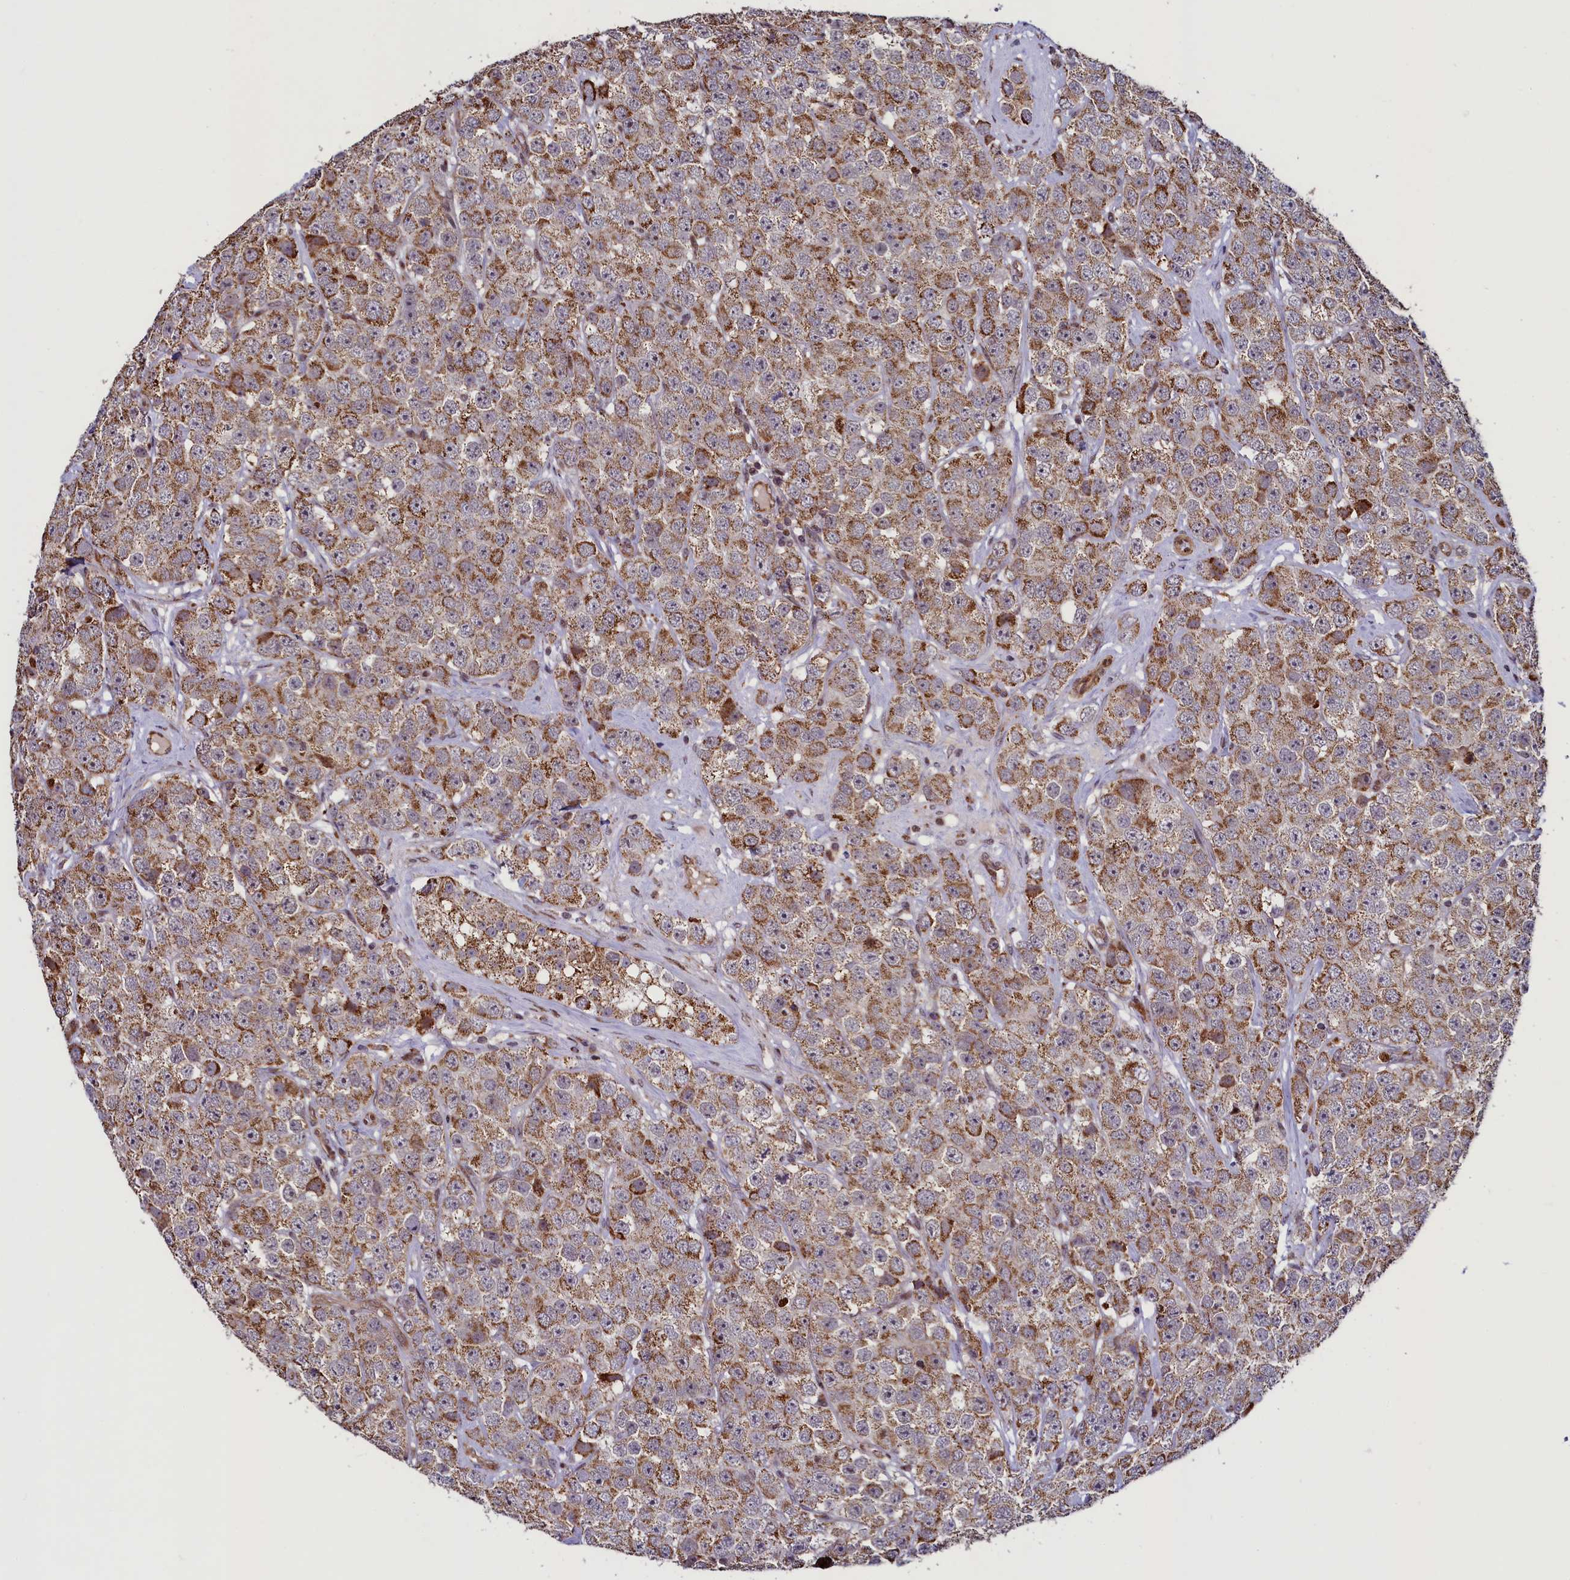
{"staining": {"intensity": "moderate", "quantity": ">75%", "location": "cytoplasmic/membranous"}, "tissue": "testis cancer", "cell_type": "Tumor cells", "image_type": "cancer", "snomed": [{"axis": "morphology", "description": "Seminoma, NOS"}, {"axis": "topography", "description": "Testis"}], "caption": "This is an image of IHC staining of testis cancer (seminoma), which shows moderate expression in the cytoplasmic/membranous of tumor cells.", "gene": "ZNF577", "patient": {"sex": "male", "age": 28}}